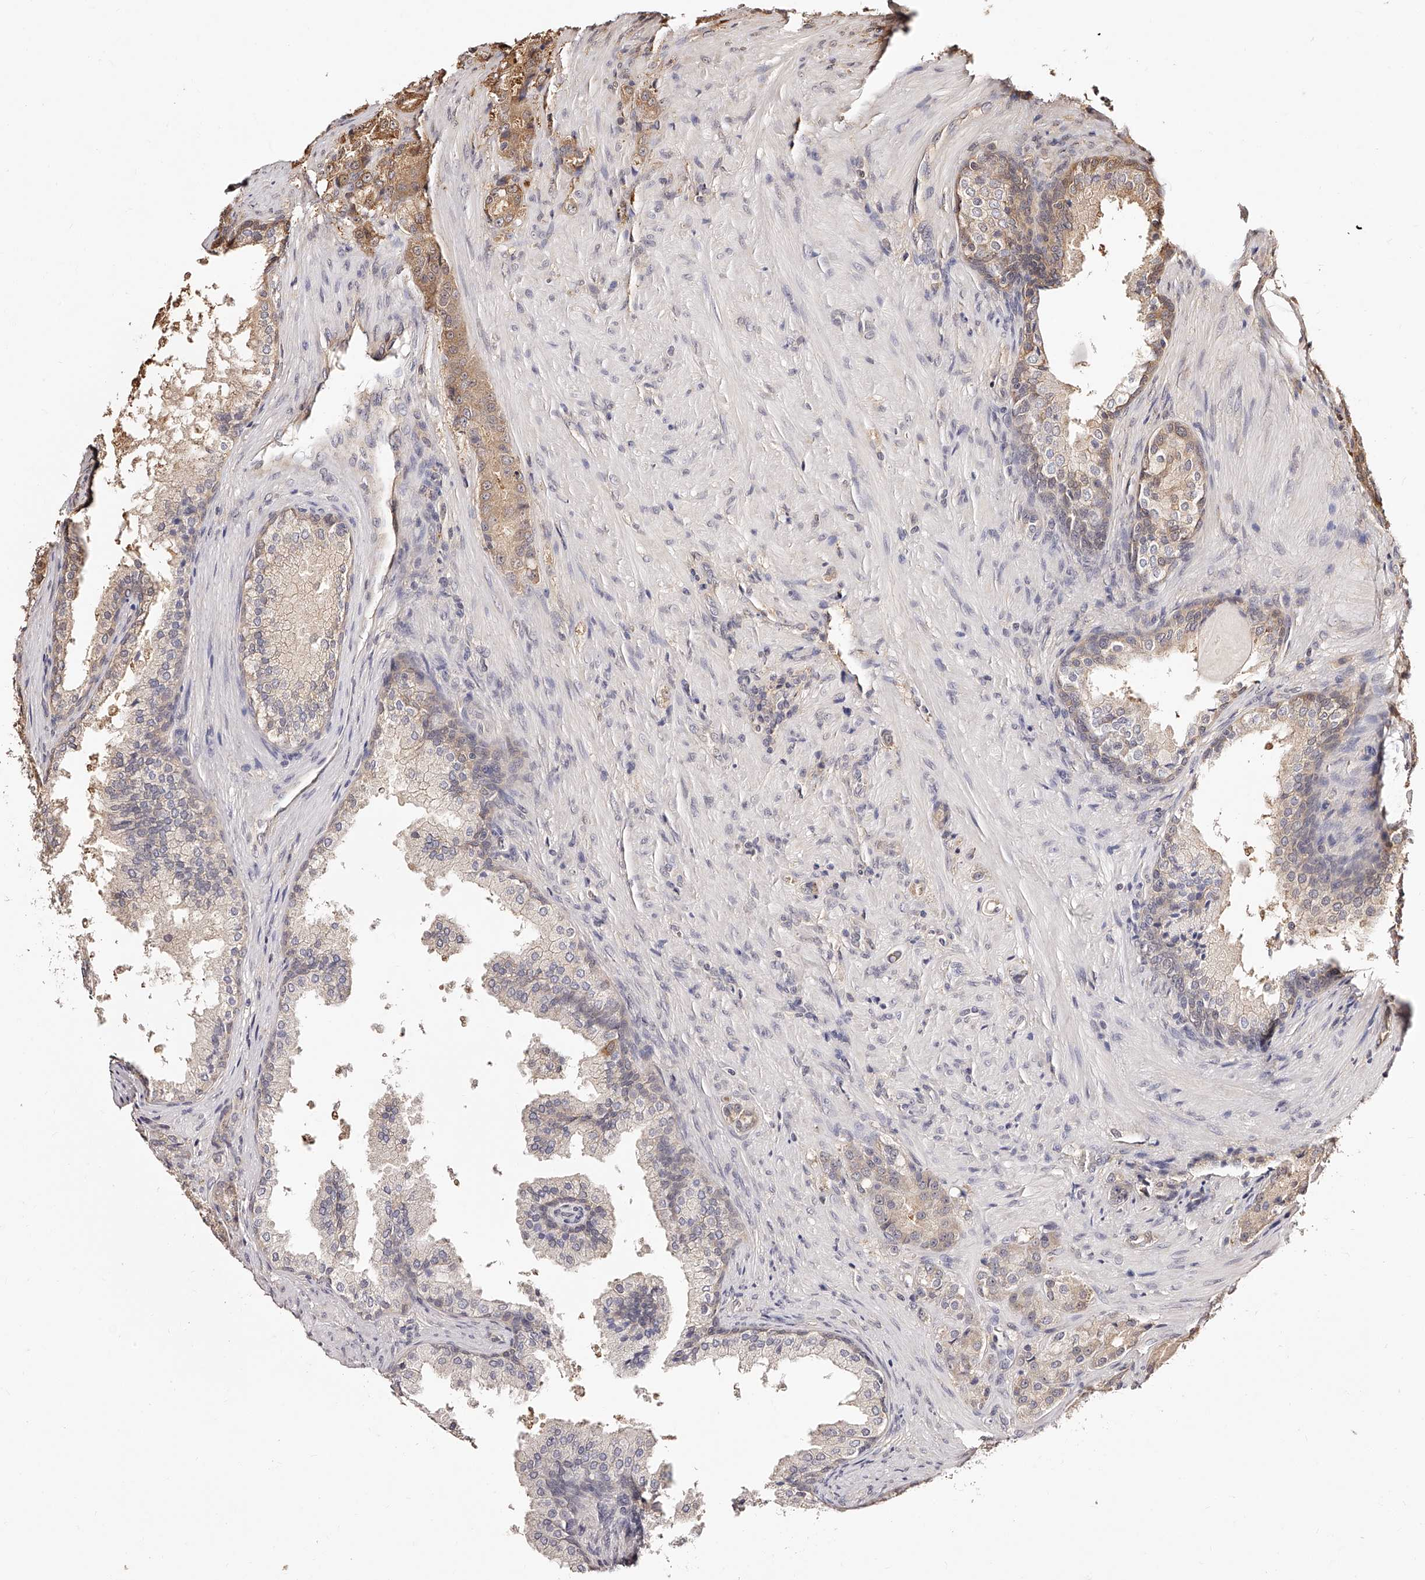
{"staining": {"intensity": "moderate", "quantity": "25%-75%", "location": "cytoplasmic/membranous"}, "tissue": "prostate cancer", "cell_type": "Tumor cells", "image_type": "cancer", "snomed": [{"axis": "morphology", "description": "Adenocarcinoma, High grade"}, {"axis": "topography", "description": "Prostate"}], "caption": "Moderate cytoplasmic/membranous protein staining is identified in about 25%-75% of tumor cells in prostate cancer.", "gene": "ZNF582", "patient": {"sex": "male", "age": 60}}